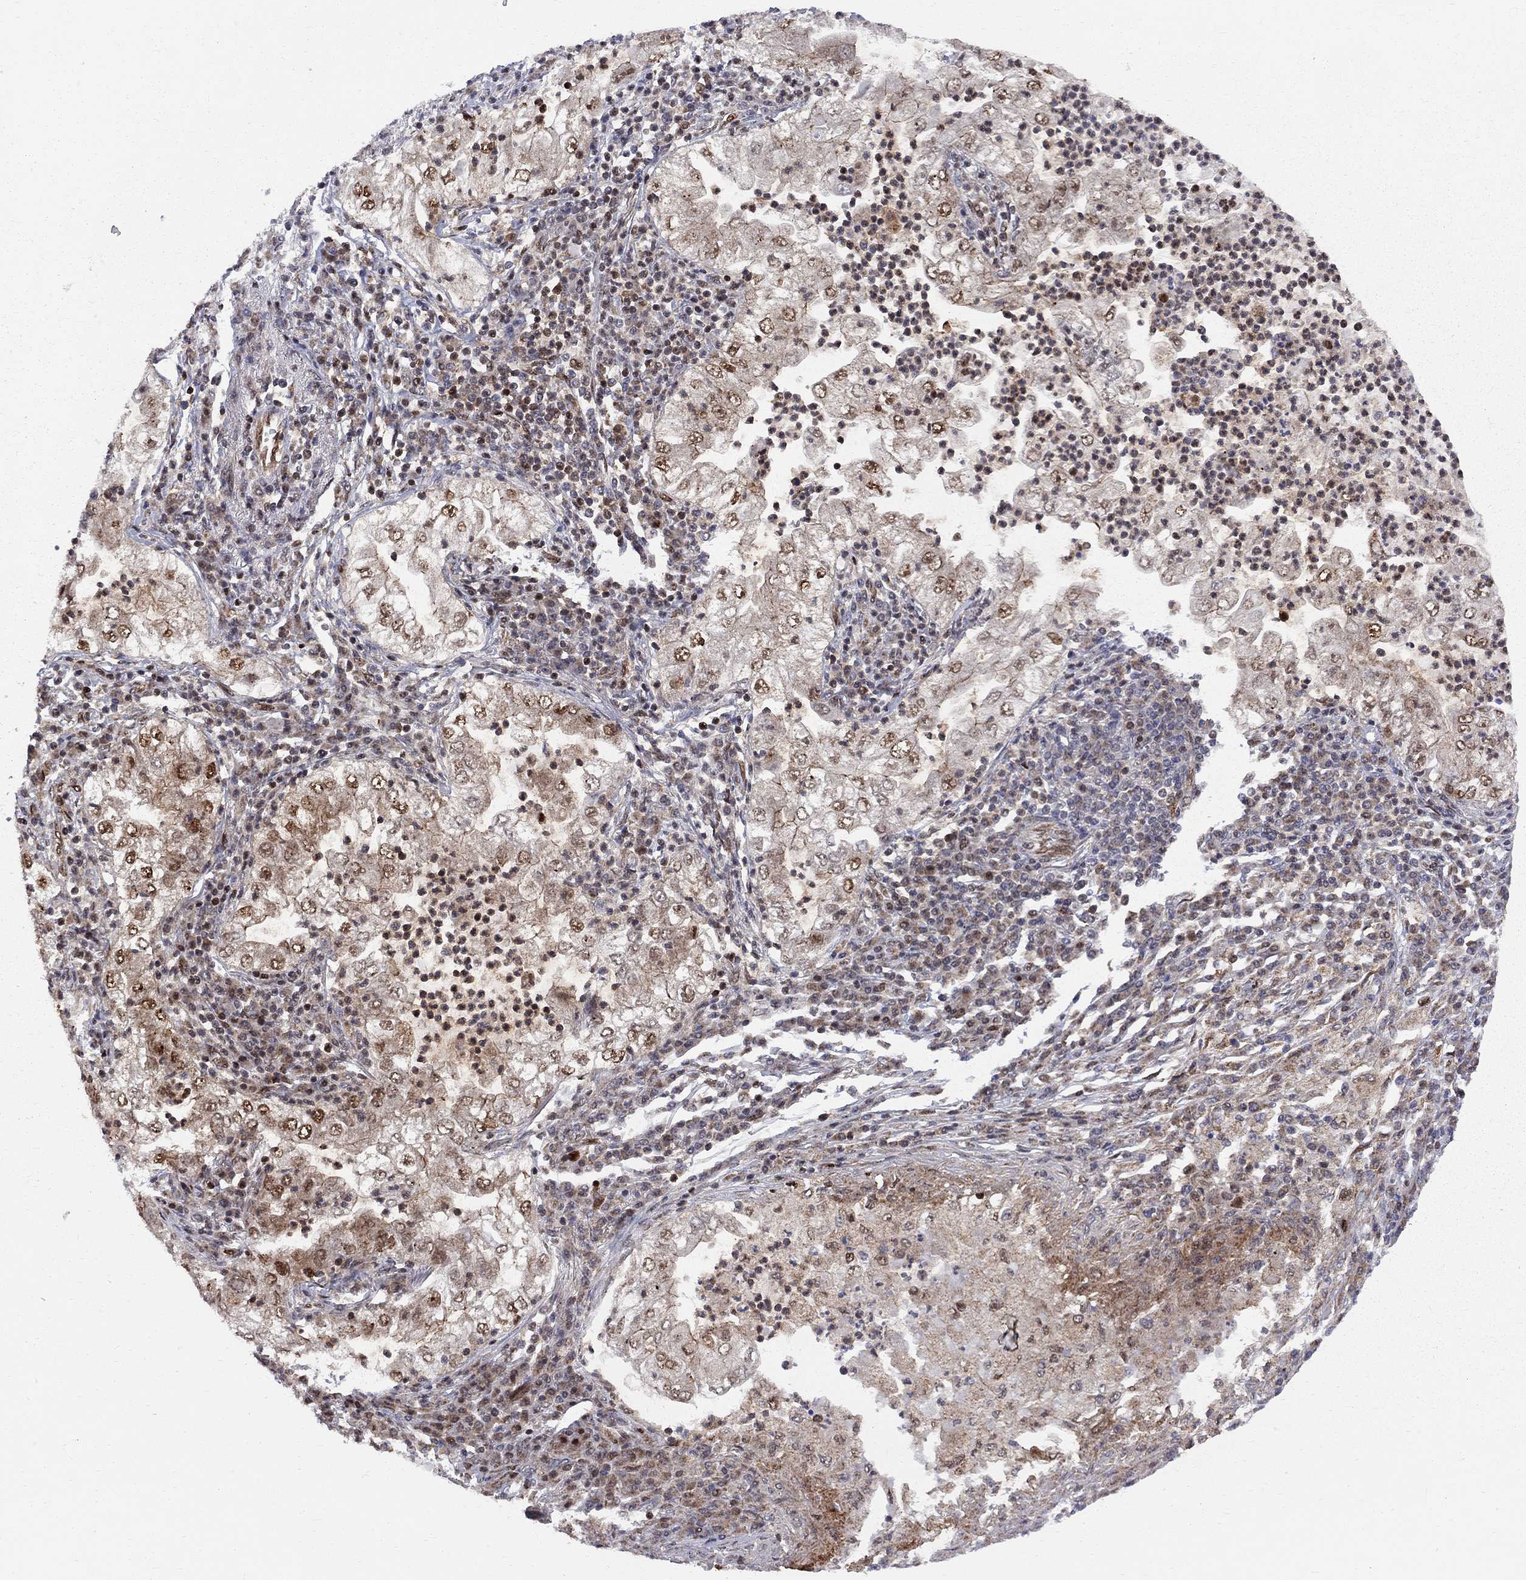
{"staining": {"intensity": "moderate", "quantity": "25%-75%", "location": "cytoplasmic/membranous,nuclear"}, "tissue": "lung cancer", "cell_type": "Tumor cells", "image_type": "cancer", "snomed": [{"axis": "morphology", "description": "Adenocarcinoma, NOS"}, {"axis": "topography", "description": "Lung"}], "caption": "A brown stain shows moderate cytoplasmic/membranous and nuclear staining of a protein in lung cancer (adenocarcinoma) tumor cells. The staining is performed using DAB (3,3'-diaminobenzidine) brown chromogen to label protein expression. The nuclei are counter-stained blue using hematoxylin.", "gene": "ELOB", "patient": {"sex": "female", "age": 73}}